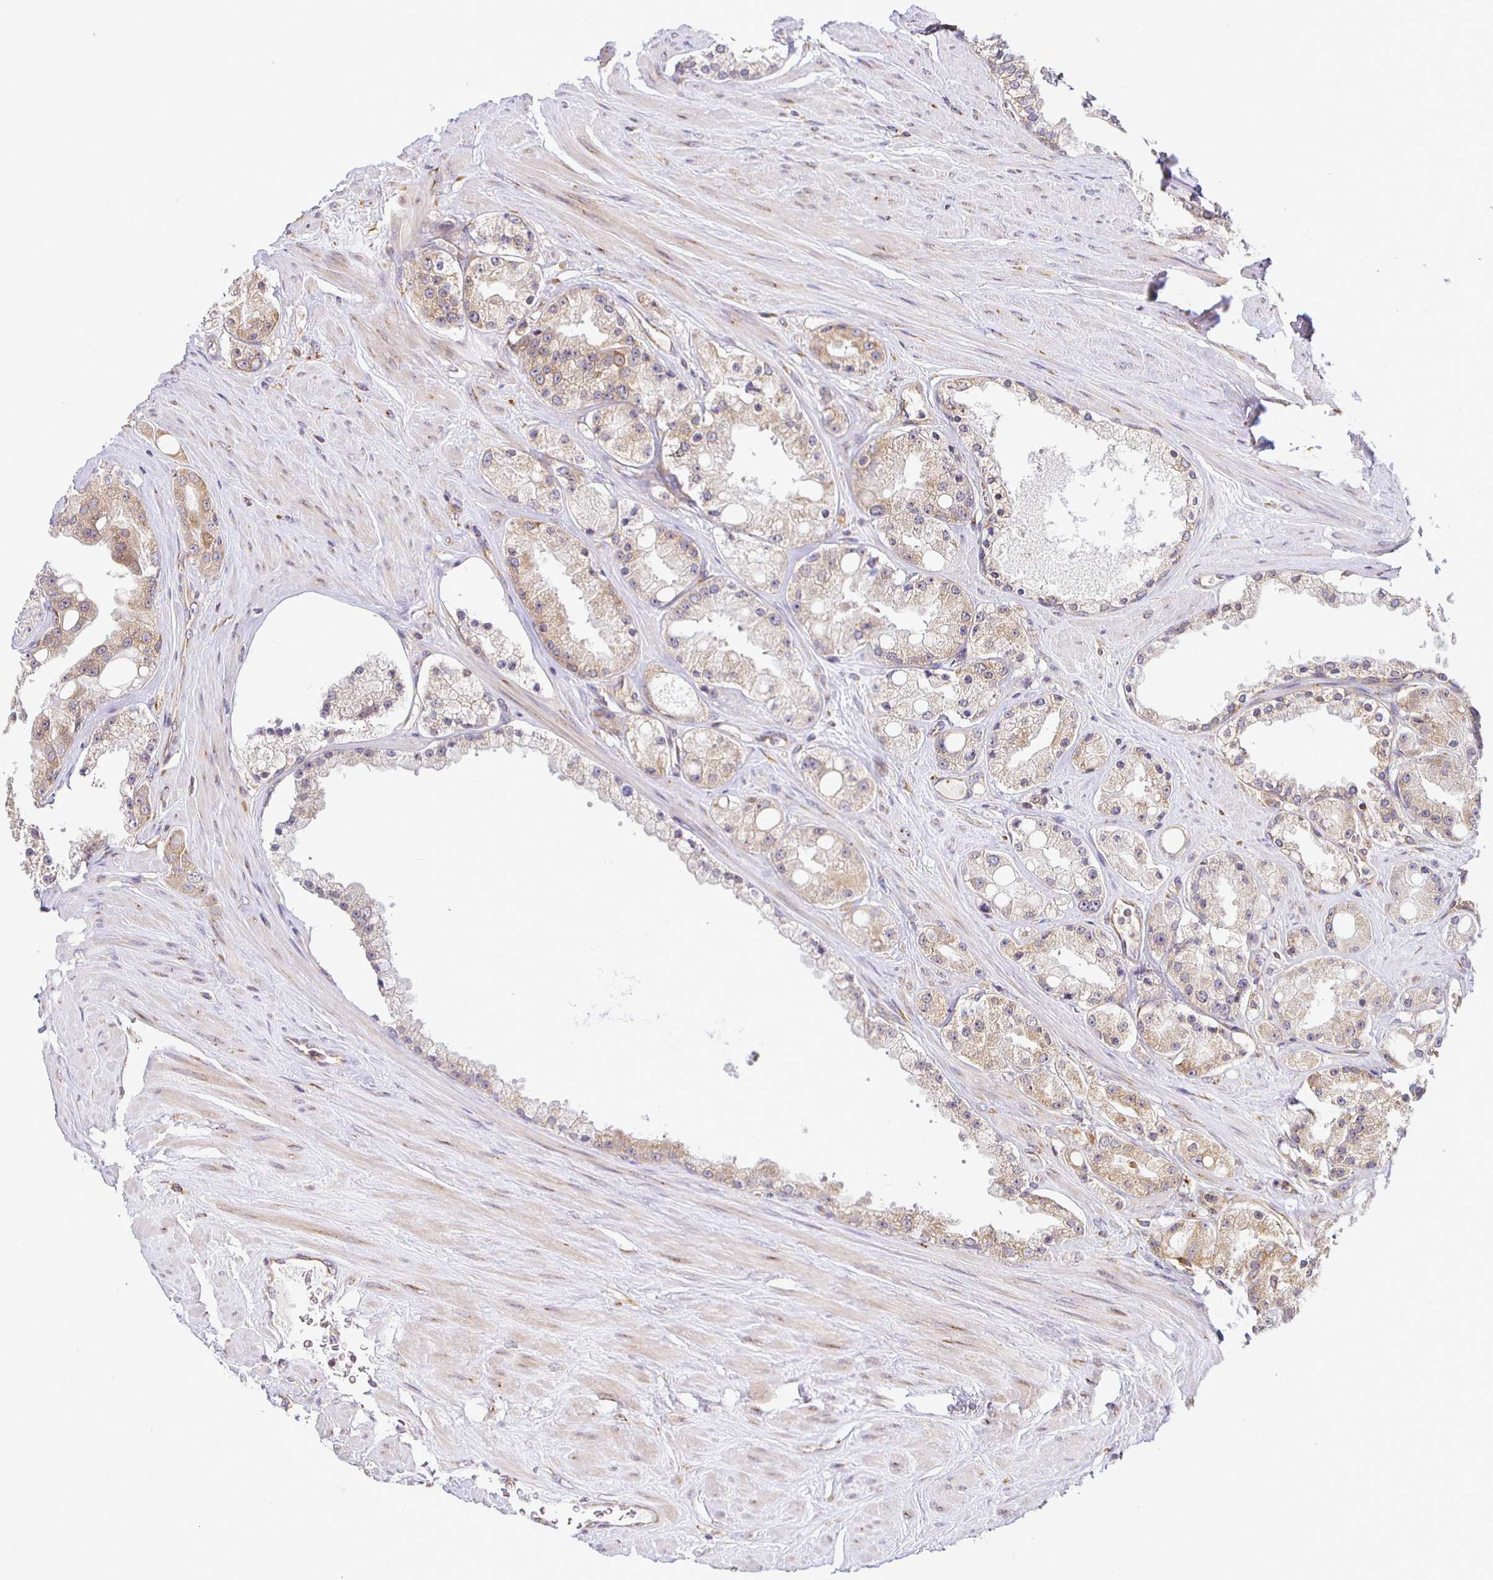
{"staining": {"intensity": "moderate", "quantity": "25%-75%", "location": "cytoplasmic/membranous"}, "tissue": "prostate cancer", "cell_type": "Tumor cells", "image_type": "cancer", "snomed": [{"axis": "morphology", "description": "Adenocarcinoma, High grade"}, {"axis": "topography", "description": "Prostate"}], "caption": "Approximately 25%-75% of tumor cells in human prostate cancer exhibit moderate cytoplasmic/membranous protein expression as visualized by brown immunohistochemical staining.", "gene": "IRAK1", "patient": {"sex": "male", "age": 66}}